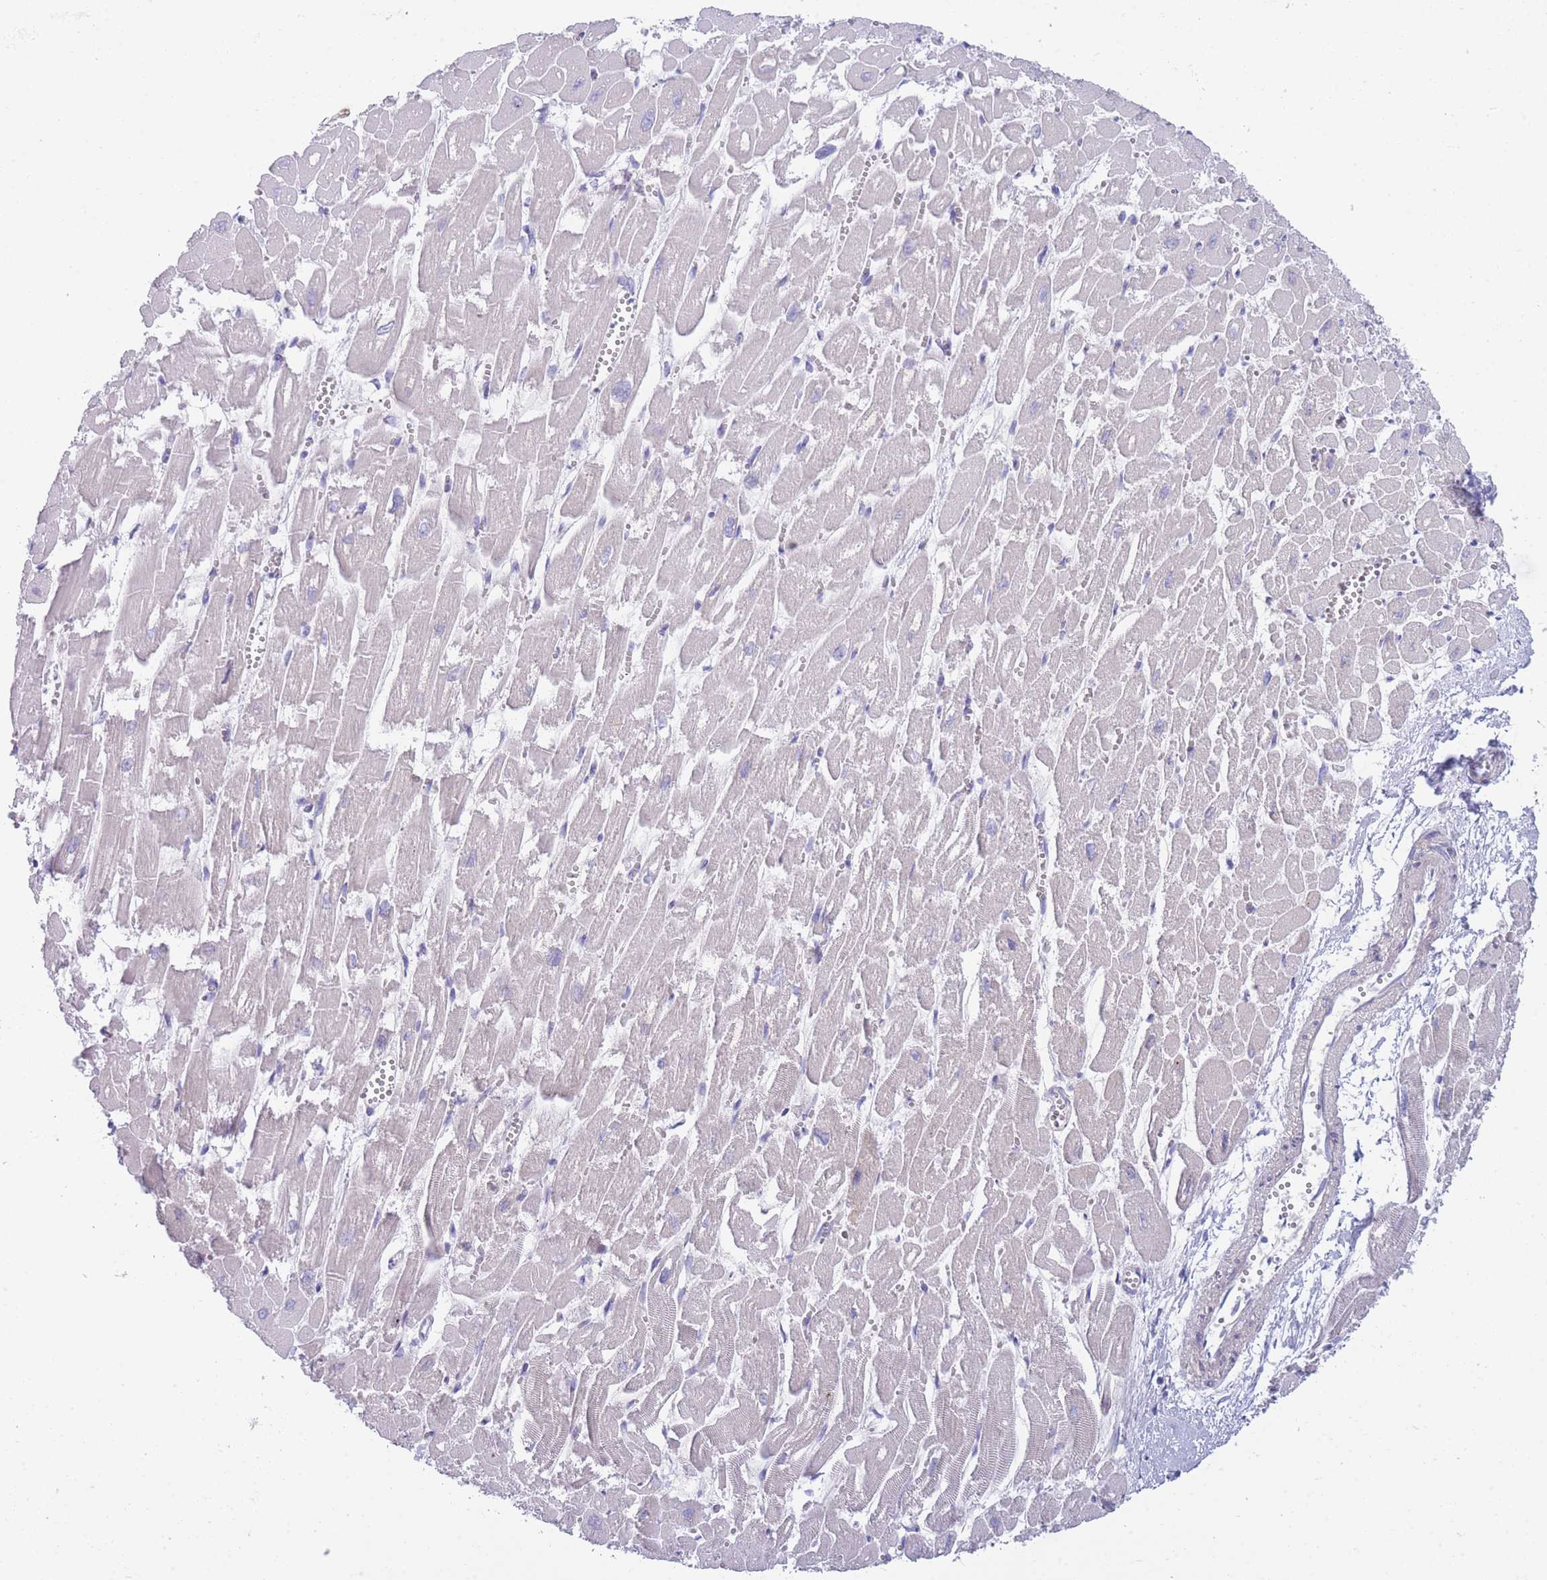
{"staining": {"intensity": "negative", "quantity": "none", "location": "none"}, "tissue": "heart muscle", "cell_type": "Cardiomyocytes", "image_type": "normal", "snomed": [{"axis": "morphology", "description": "Normal tissue, NOS"}, {"axis": "topography", "description": "Heart"}], "caption": "IHC of normal human heart muscle demonstrates no staining in cardiomyocytes.", "gene": "XKR8", "patient": {"sex": "male", "age": 54}}